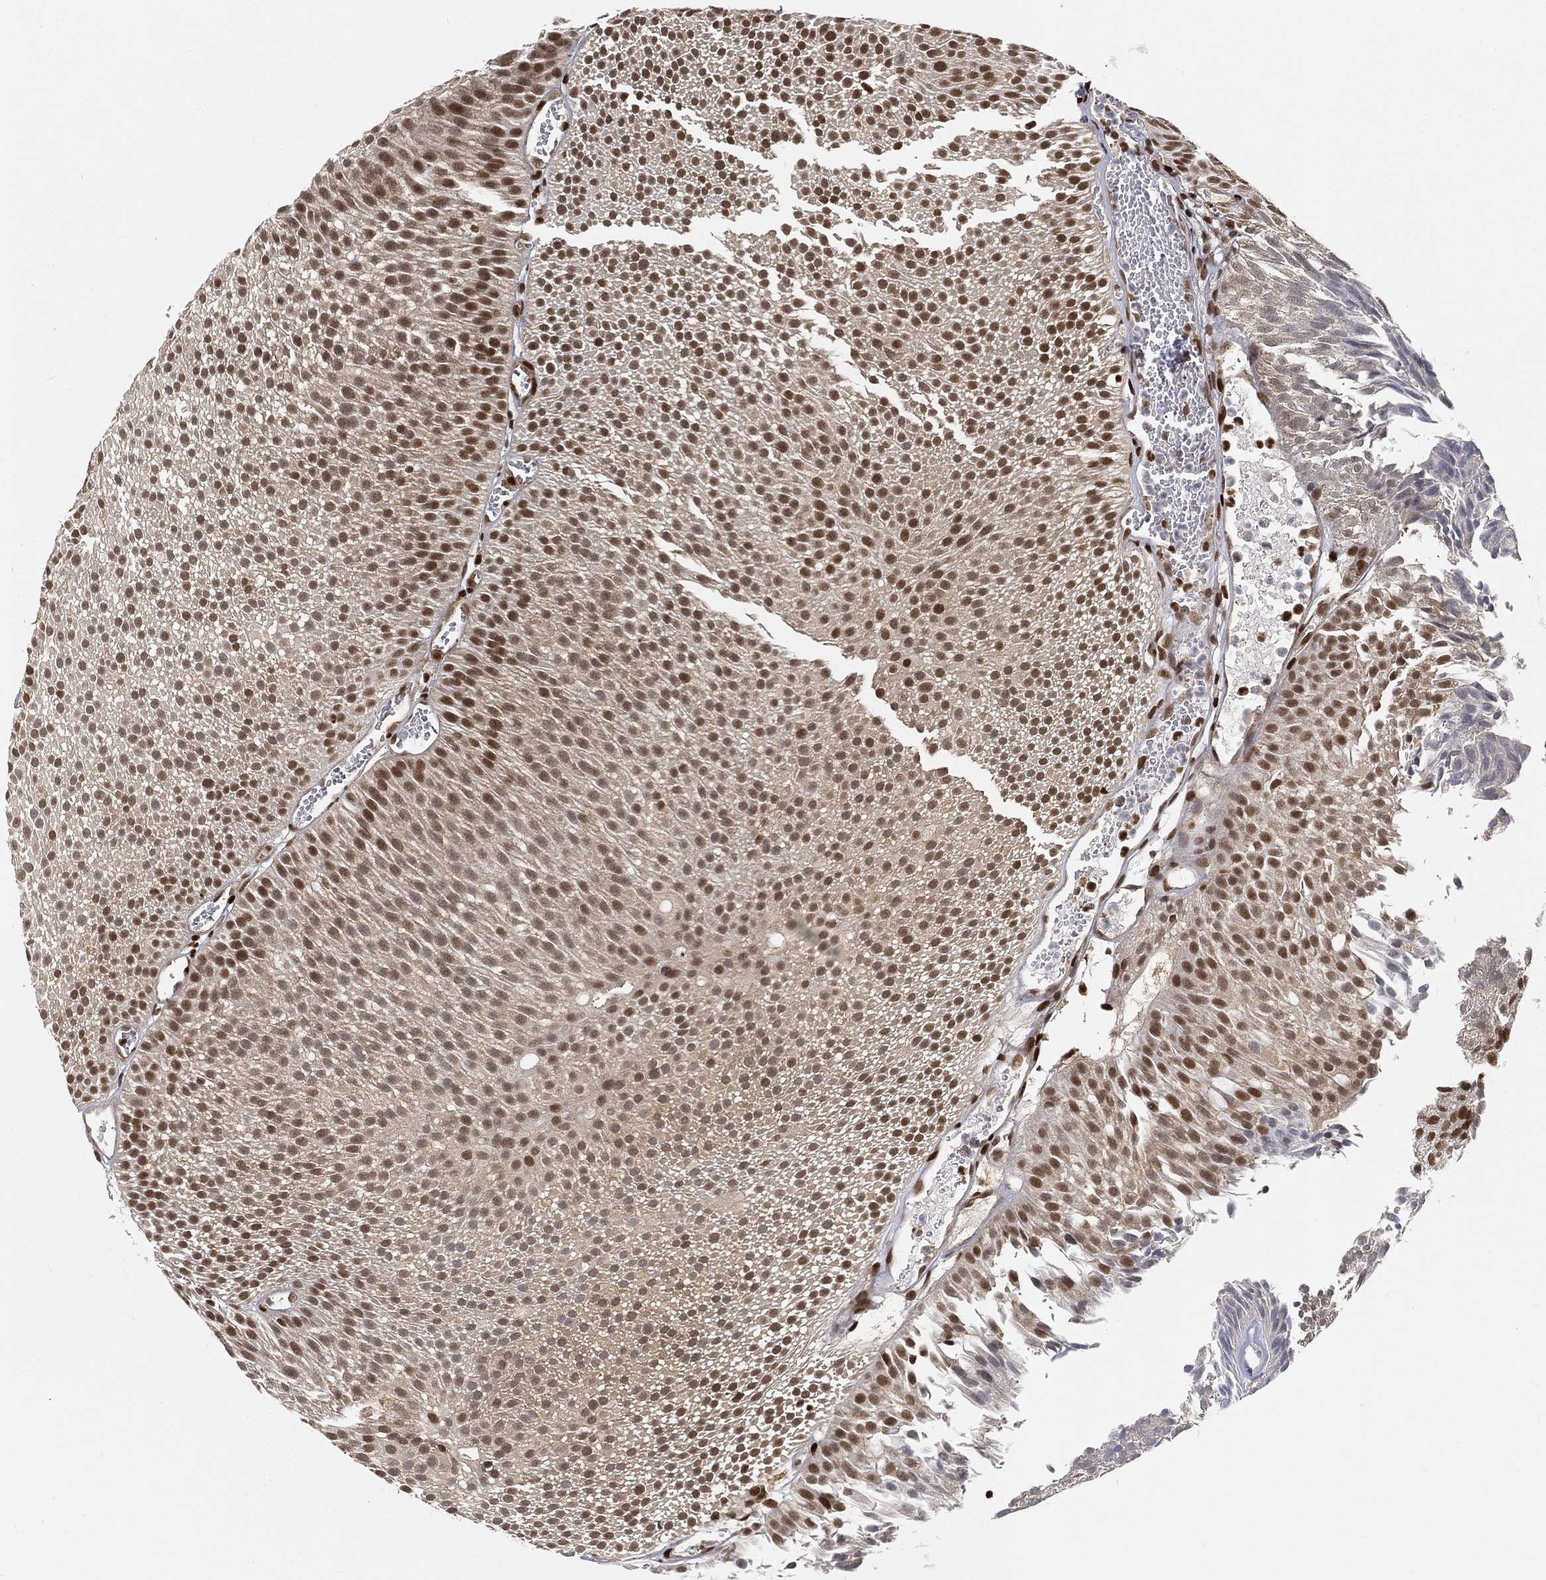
{"staining": {"intensity": "moderate", "quantity": ">75%", "location": "nuclear"}, "tissue": "urothelial cancer", "cell_type": "Tumor cells", "image_type": "cancer", "snomed": [{"axis": "morphology", "description": "Urothelial carcinoma, Low grade"}, {"axis": "topography", "description": "Urinary bladder"}], "caption": "A brown stain shows moderate nuclear staining of a protein in human urothelial cancer tumor cells. (DAB IHC, brown staining for protein, blue staining for nuclei).", "gene": "CRTC3", "patient": {"sex": "male", "age": 65}}